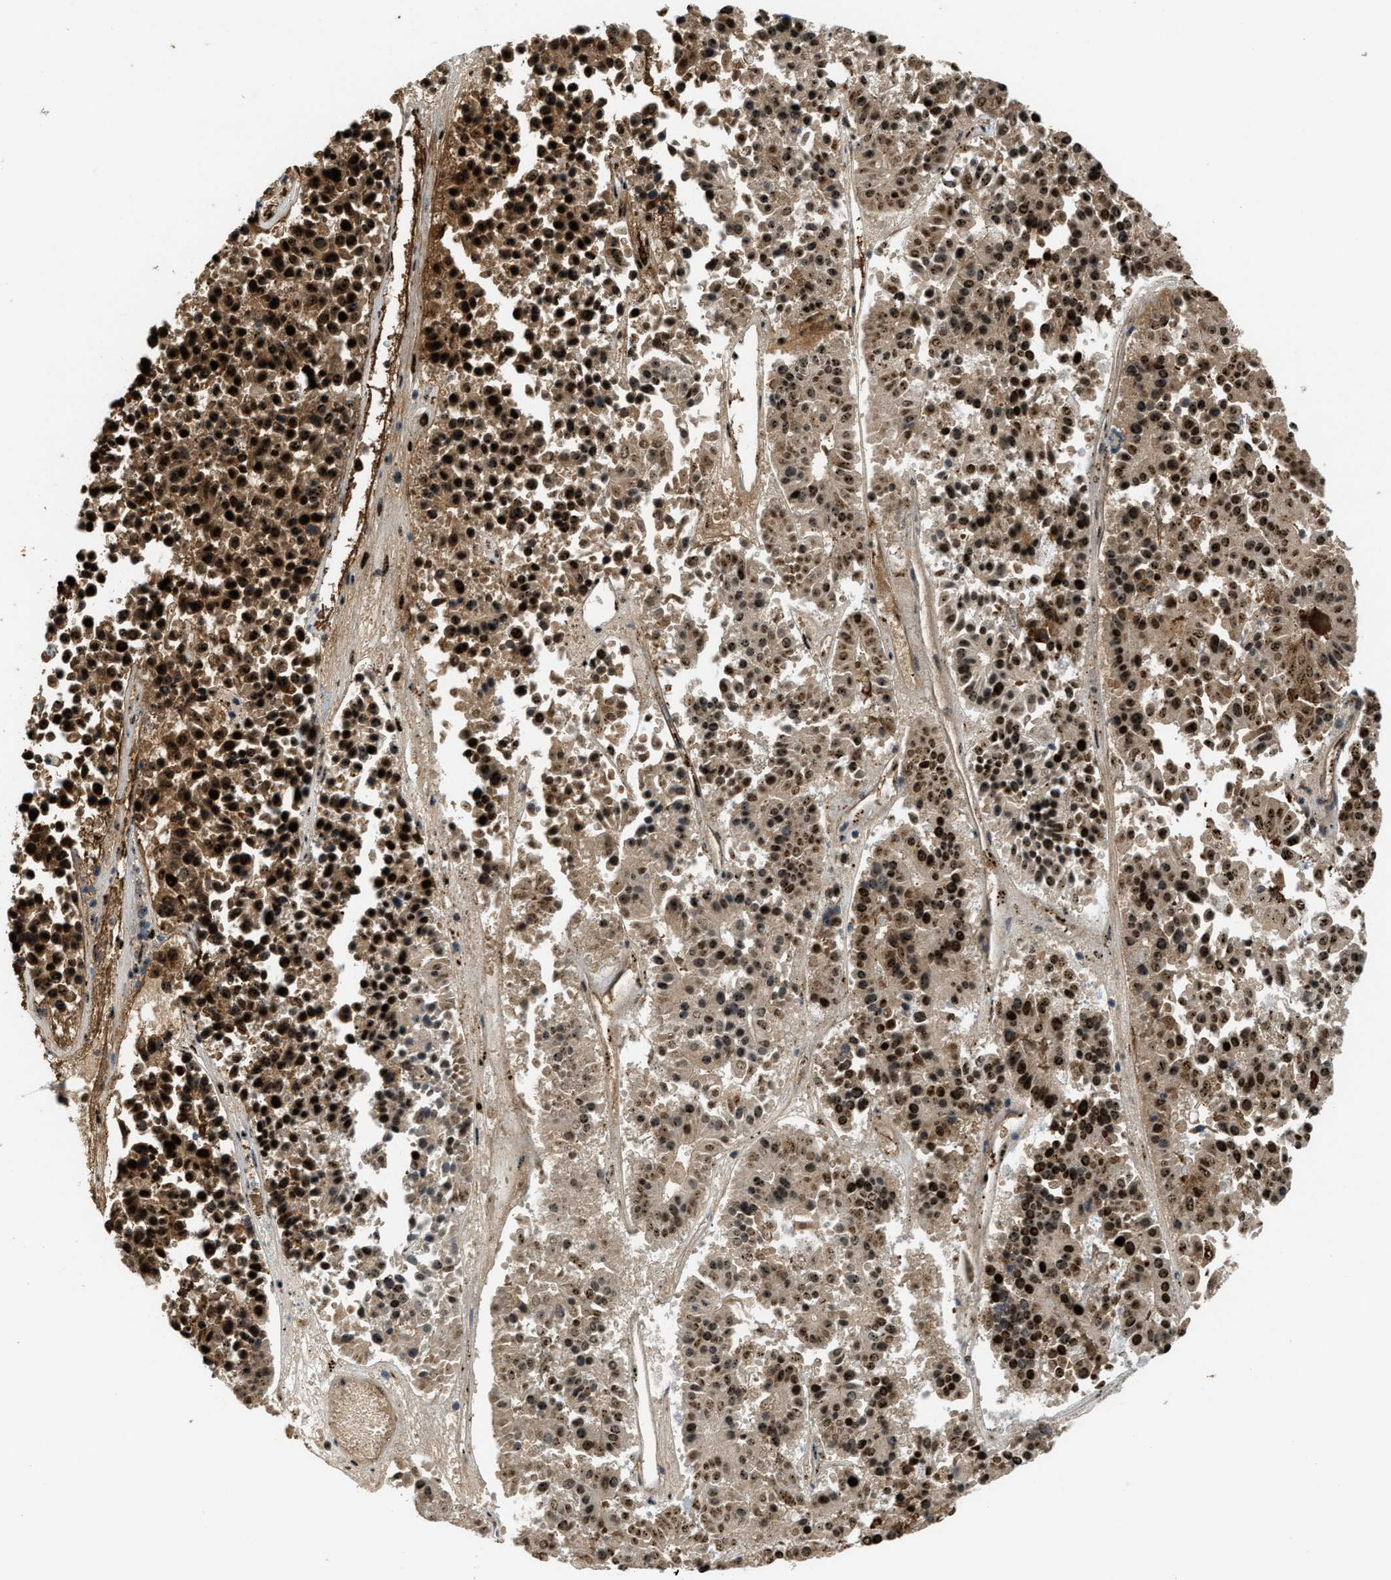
{"staining": {"intensity": "moderate", "quantity": ">75%", "location": "cytoplasmic/membranous,nuclear"}, "tissue": "pancreatic cancer", "cell_type": "Tumor cells", "image_type": "cancer", "snomed": [{"axis": "morphology", "description": "Adenocarcinoma, NOS"}, {"axis": "topography", "description": "Pancreas"}], "caption": "Immunohistochemistry (IHC) staining of pancreatic cancer (adenocarcinoma), which displays medium levels of moderate cytoplasmic/membranous and nuclear positivity in approximately >75% of tumor cells indicating moderate cytoplasmic/membranous and nuclear protein staining. The staining was performed using DAB (brown) for protein detection and nuclei were counterstained in hematoxylin (blue).", "gene": "ZNF687", "patient": {"sex": "male", "age": 50}}